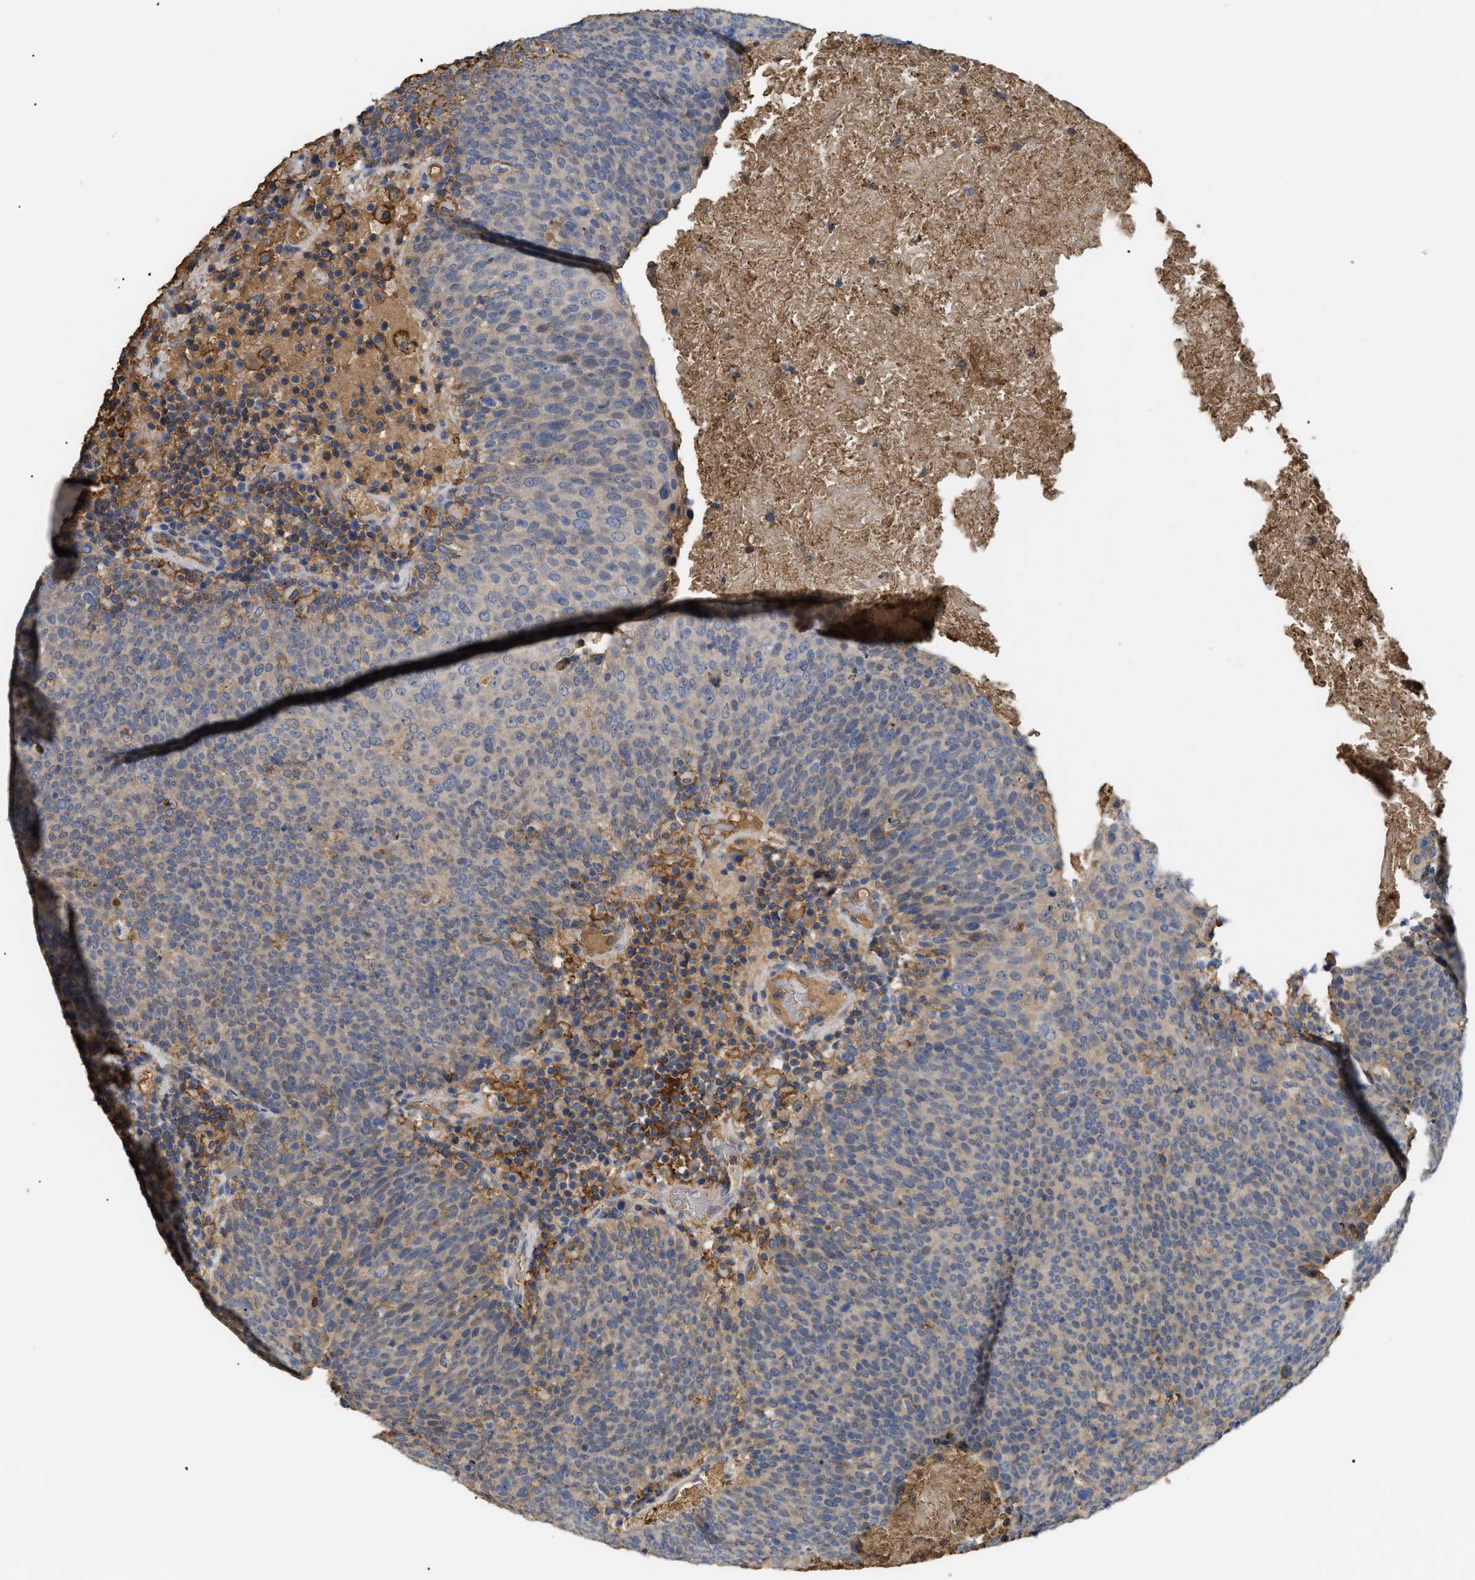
{"staining": {"intensity": "weak", "quantity": "25%-75%", "location": "cytoplasmic/membranous"}, "tissue": "head and neck cancer", "cell_type": "Tumor cells", "image_type": "cancer", "snomed": [{"axis": "morphology", "description": "Squamous cell carcinoma, NOS"}, {"axis": "morphology", "description": "Squamous cell carcinoma, metastatic, NOS"}, {"axis": "topography", "description": "Lymph node"}, {"axis": "topography", "description": "Head-Neck"}], "caption": "This photomicrograph demonstrates head and neck metastatic squamous cell carcinoma stained with immunohistochemistry to label a protein in brown. The cytoplasmic/membranous of tumor cells show weak positivity for the protein. Nuclei are counter-stained blue.", "gene": "ANXA4", "patient": {"sex": "male", "age": 62}}